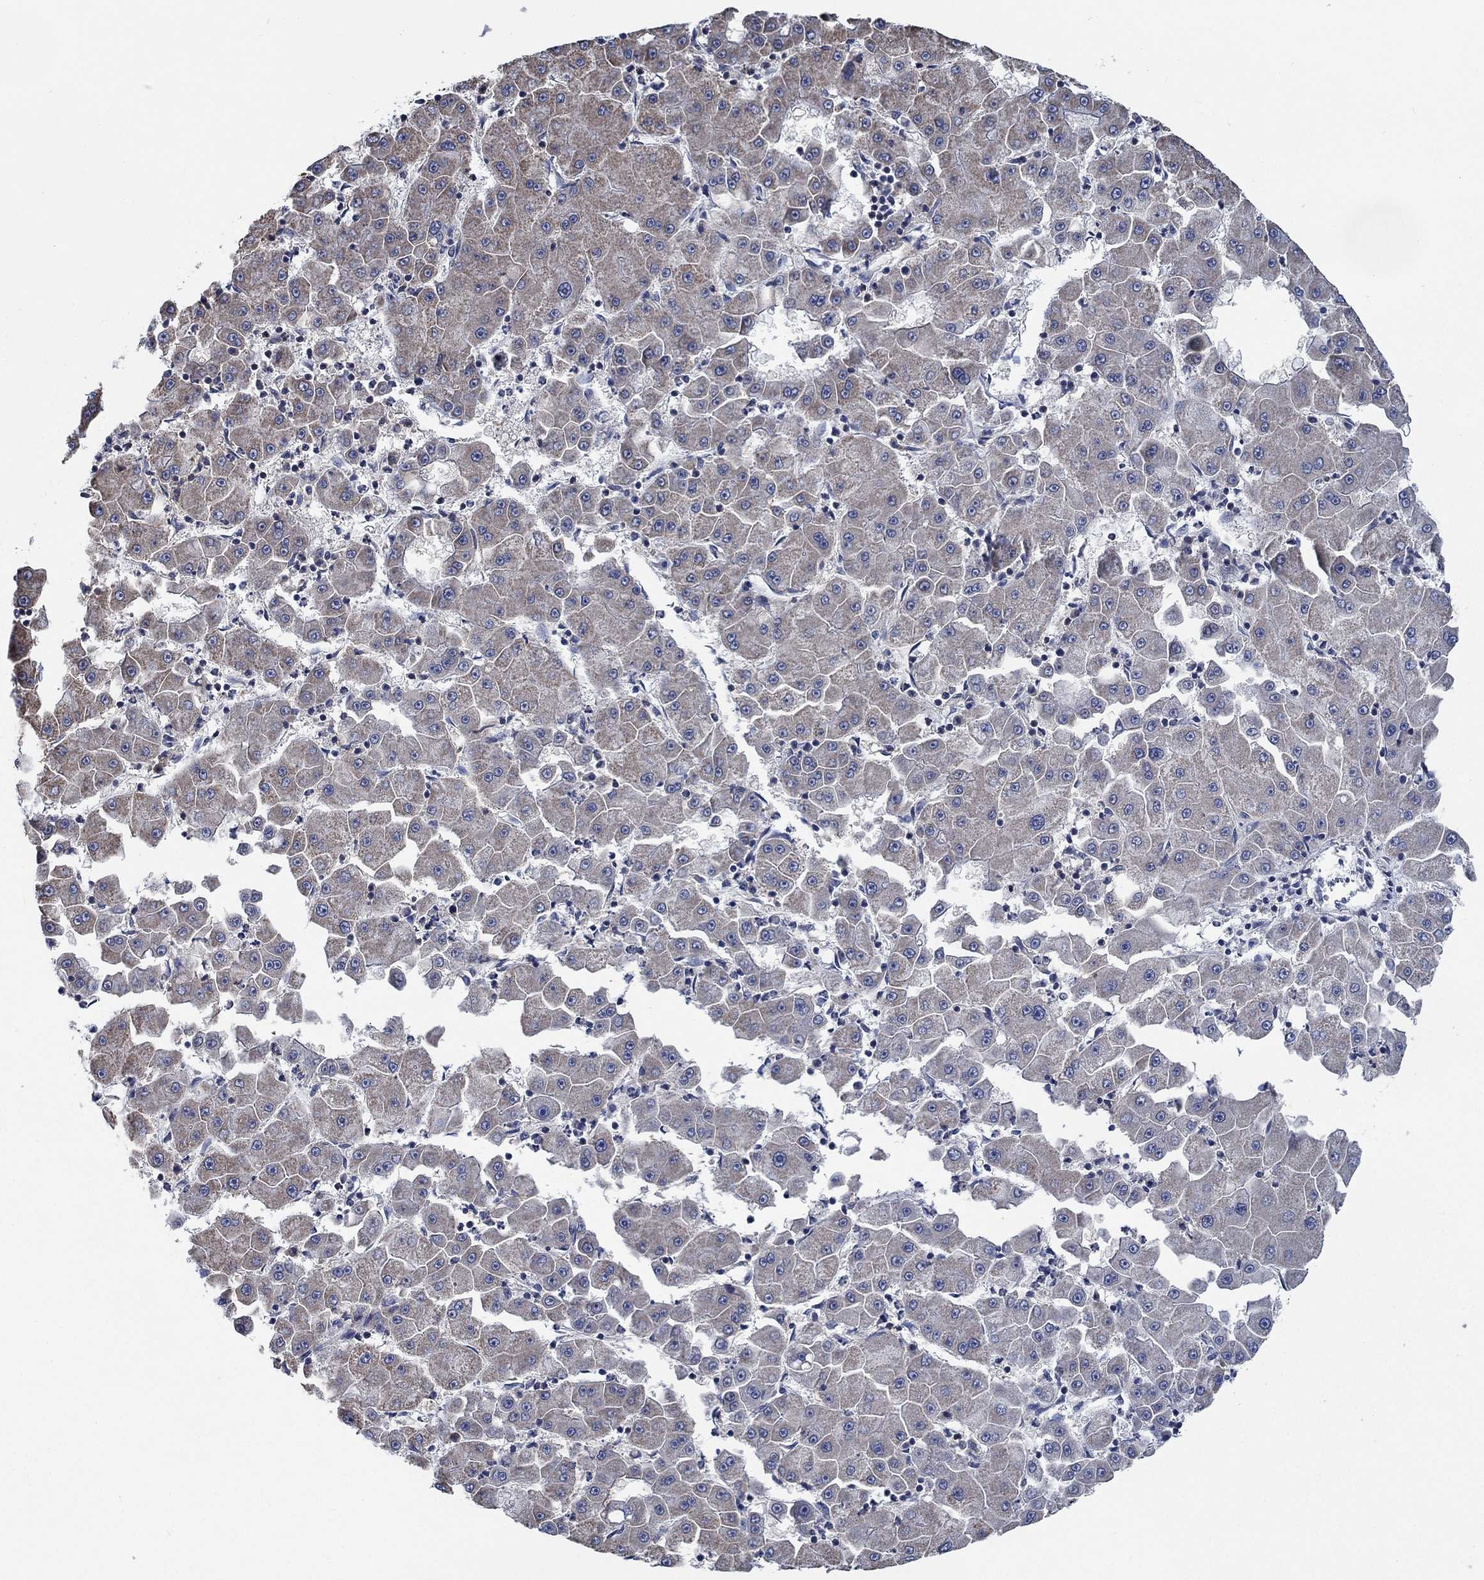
{"staining": {"intensity": "weak", "quantity": ">75%", "location": "cytoplasmic/membranous"}, "tissue": "liver cancer", "cell_type": "Tumor cells", "image_type": "cancer", "snomed": [{"axis": "morphology", "description": "Carcinoma, Hepatocellular, NOS"}, {"axis": "topography", "description": "Liver"}], "caption": "About >75% of tumor cells in human liver cancer exhibit weak cytoplasmic/membranous protein expression as visualized by brown immunohistochemical staining.", "gene": "STXBP6", "patient": {"sex": "male", "age": 73}}